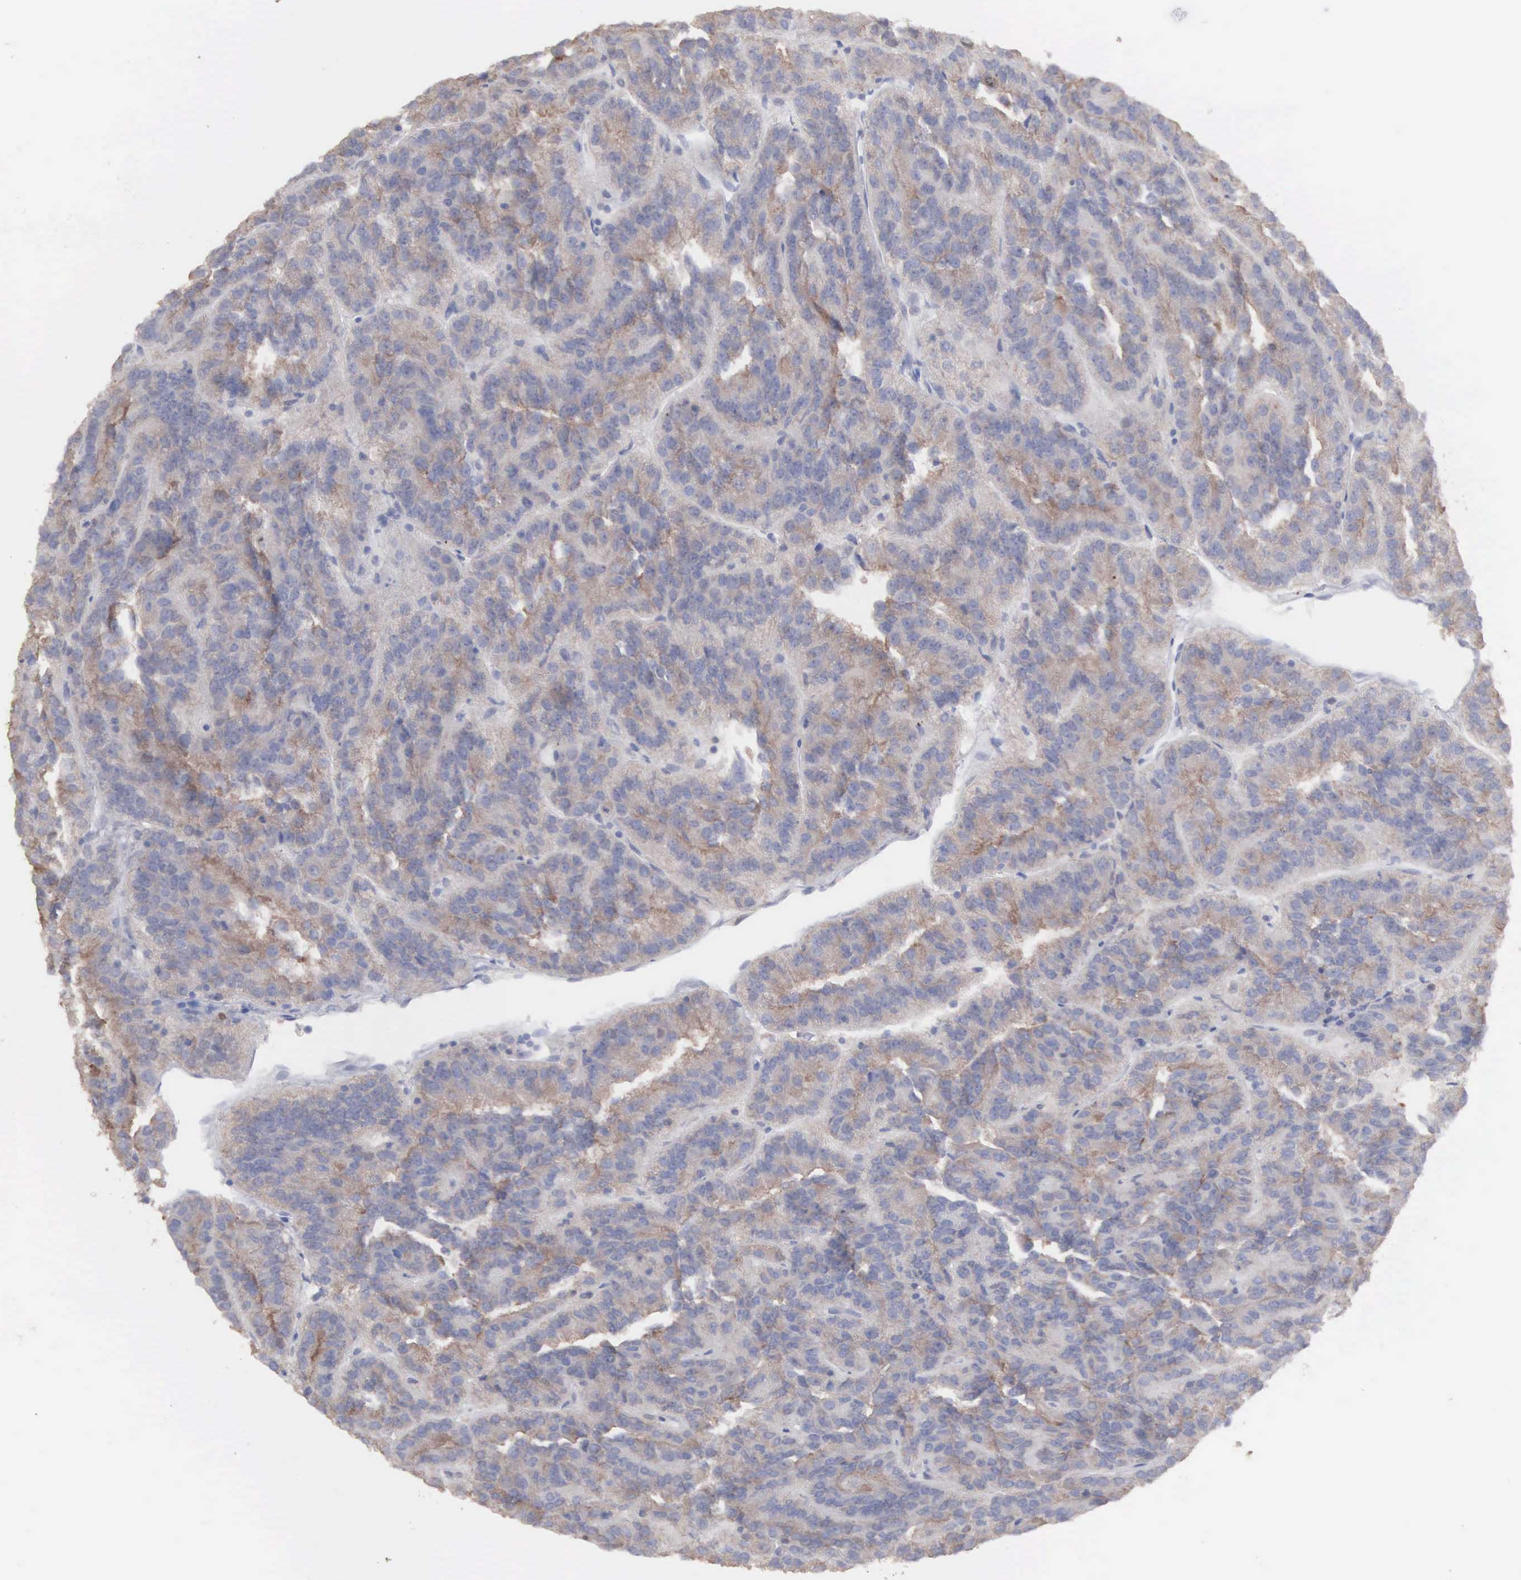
{"staining": {"intensity": "weak", "quantity": "<25%", "location": "cytoplasmic/membranous"}, "tissue": "renal cancer", "cell_type": "Tumor cells", "image_type": "cancer", "snomed": [{"axis": "morphology", "description": "Adenocarcinoma, NOS"}, {"axis": "topography", "description": "Kidney"}], "caption": "Protein analysis of renal adenocarcinoma exhibits no significant positivity in tumor cells.", "gene": "MTHFD1", "patient": {"sex": "male", "age": 46}}